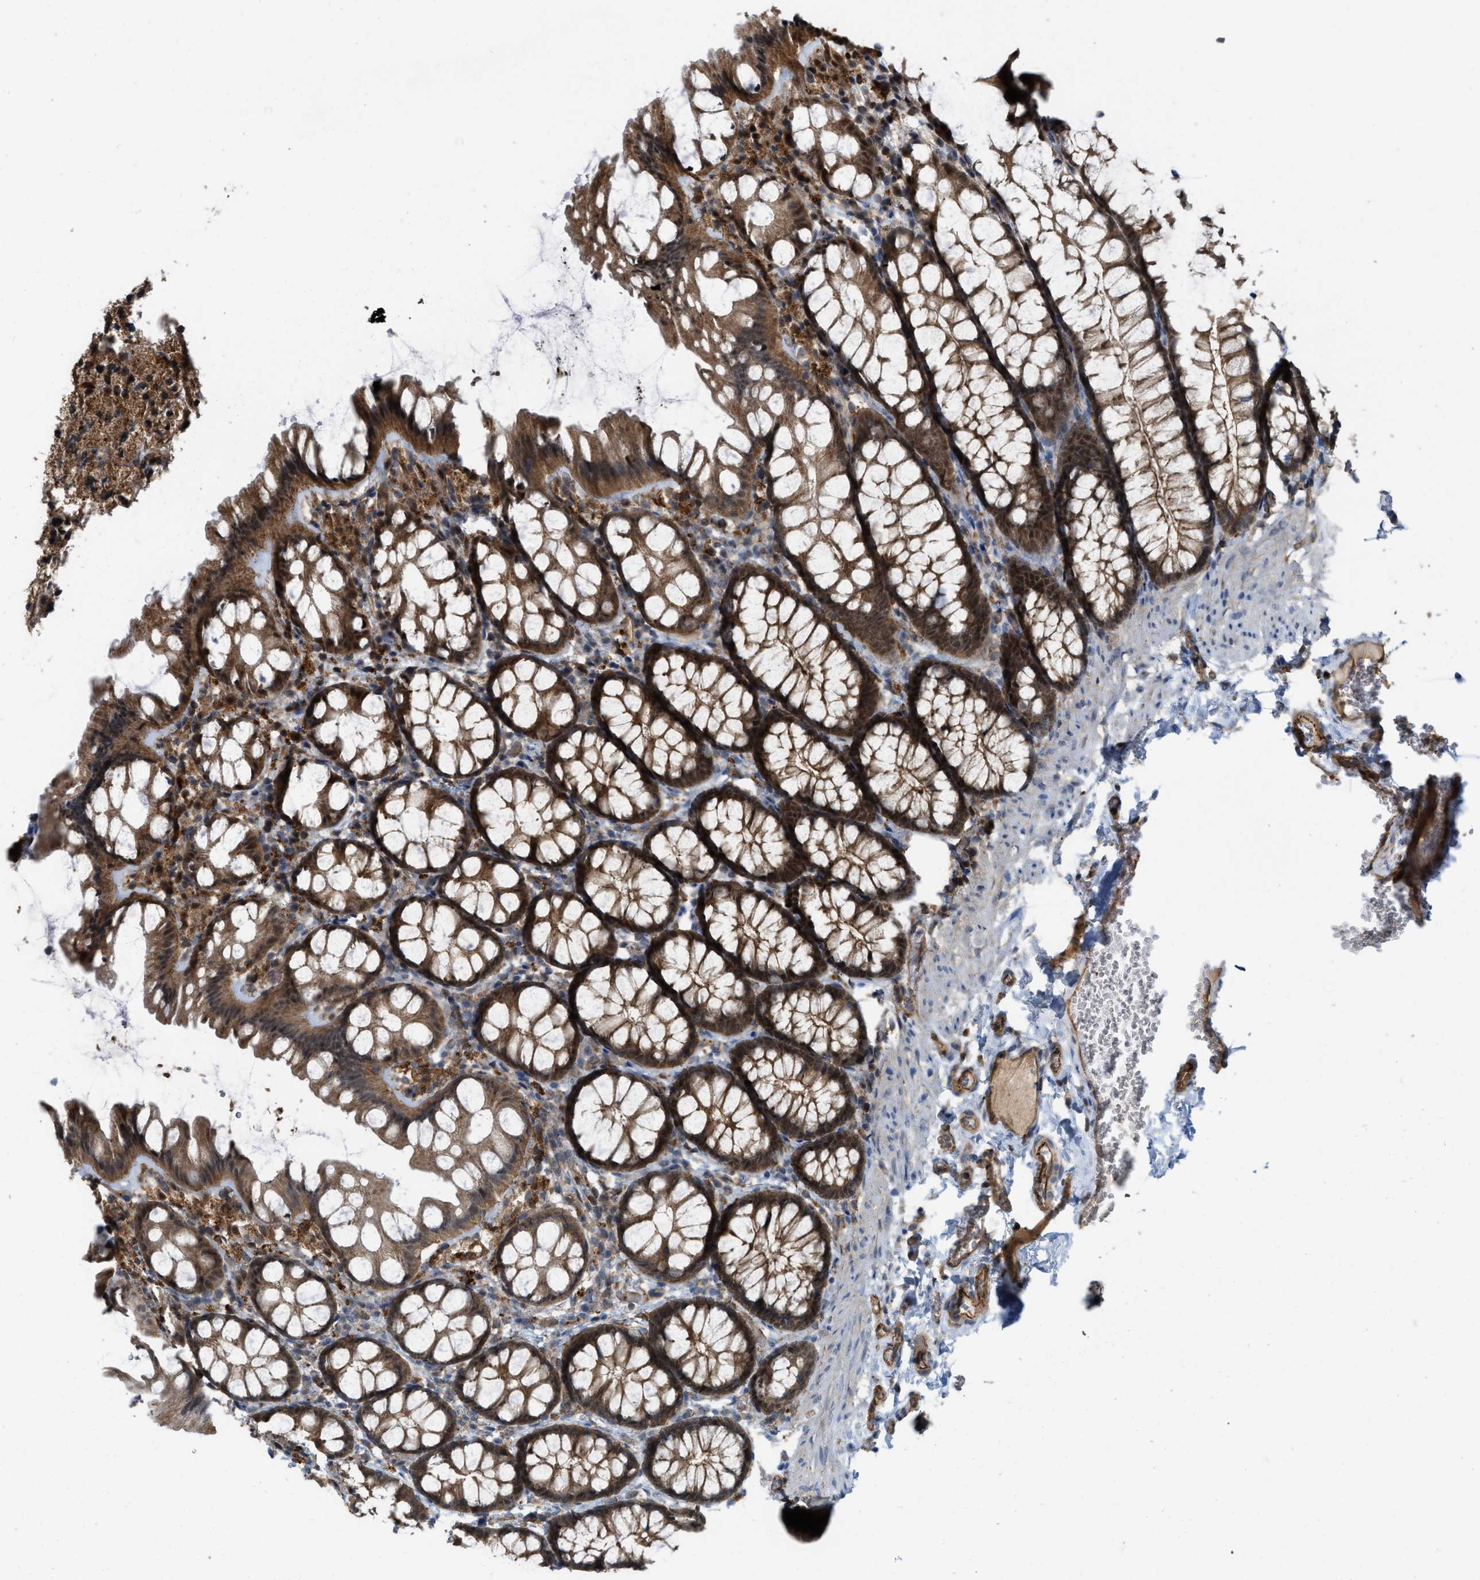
{"staining": {"intensity": "strong", "quantity": ">75%", "location": "cytoplasmic/membranous"}, "tissue": "colon", "cell_type": "Endothelial cells", "image_type": "normal", "snomed": [{"axis": "morphology", "description": "Normal tissue, NOS"}, {"axis": "topography", "description": "Colon"}], "caption": "Immunohistochemistry micrograph of benign human colon stained for a protein (brown), which demonstrates high levels of strong cytoplasmic/membranous staining in approximately >75% of endothelial cells.", "gene": "NAPEPLD", "patient": {"sex": "male", "age": 47}}